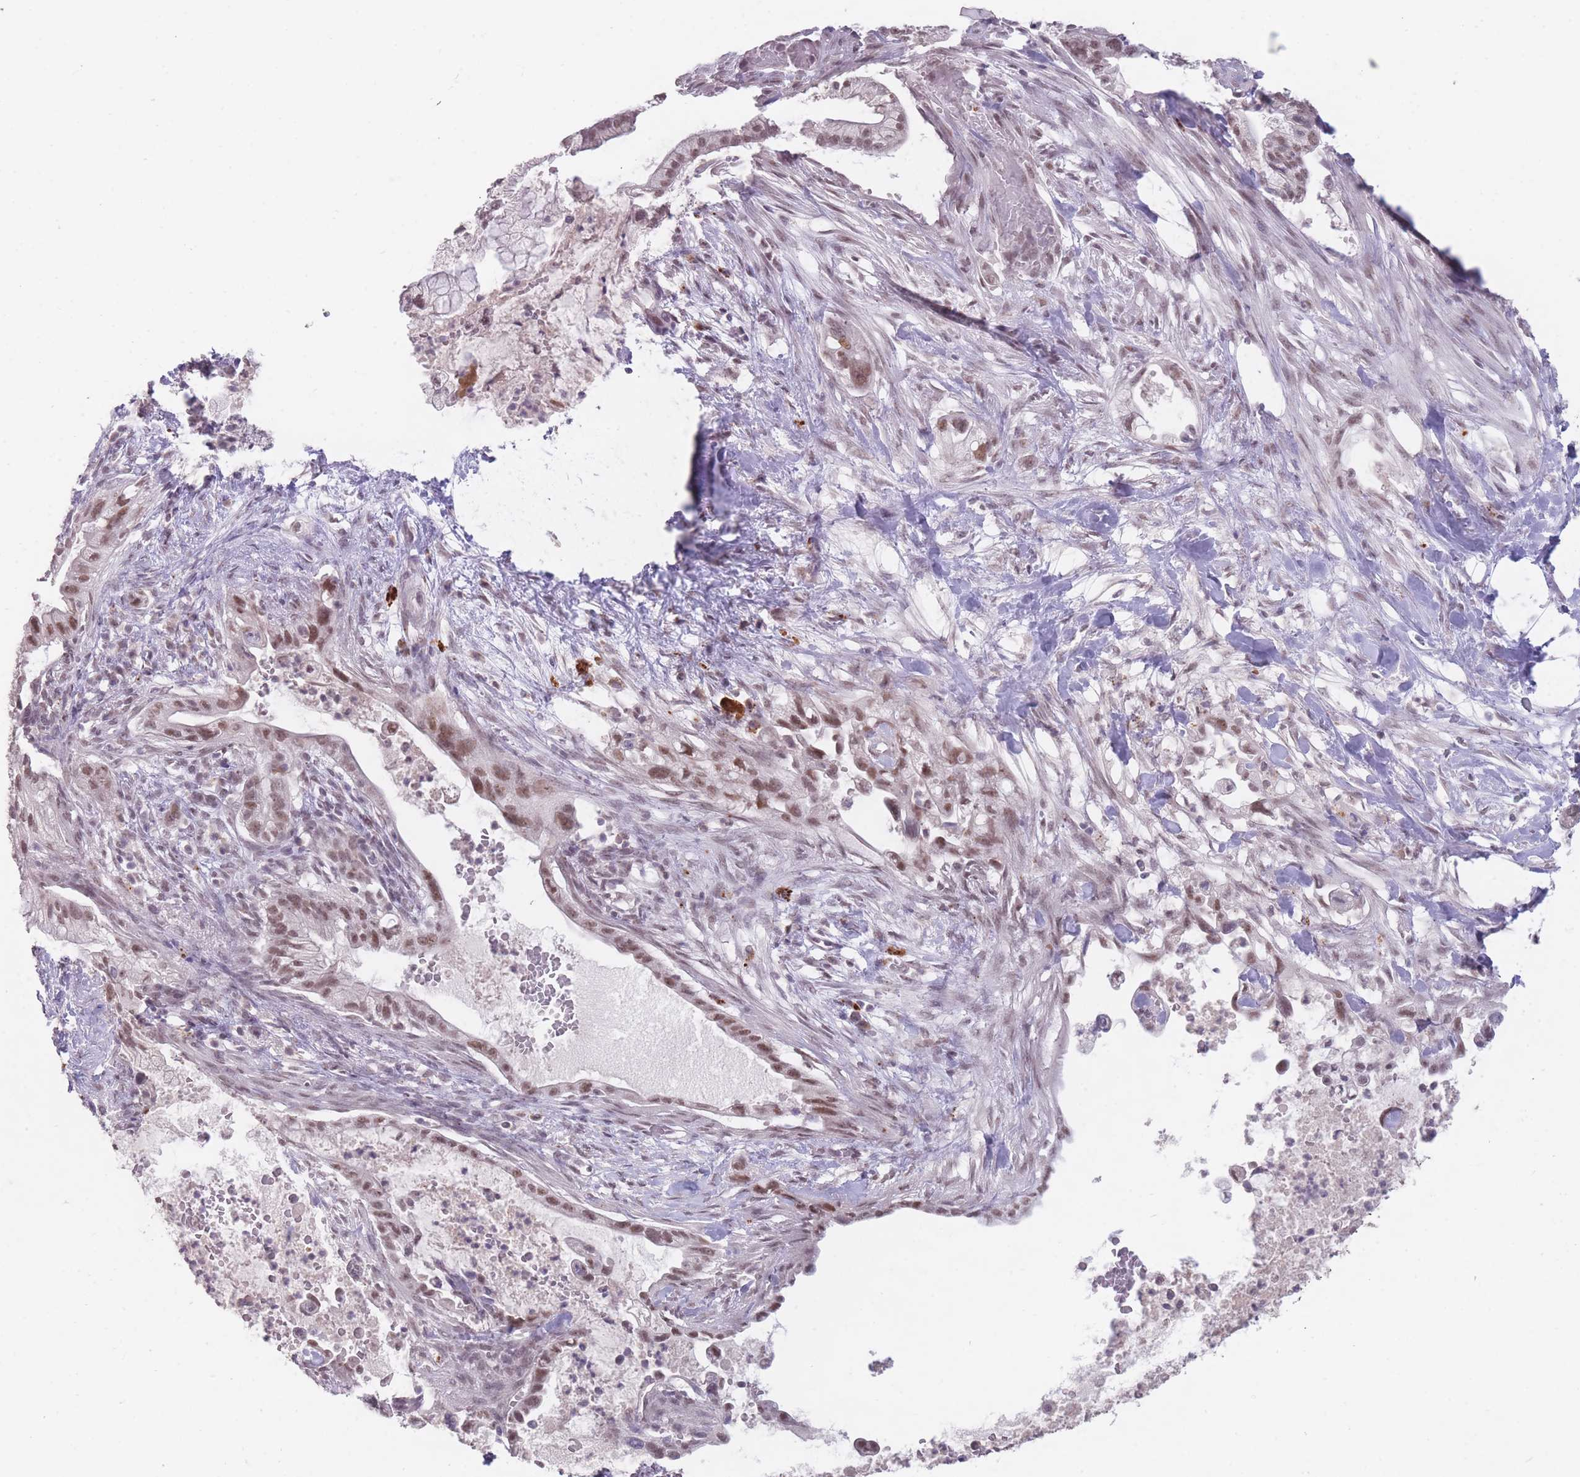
{"staining": {"intensity": "weak", "quantity": ">75%", "location": "nuclear"}, "tissue": "pancreatic cancer", "cell_type": "Tumor cells", "image_type": "cancer", "snomed": [{"axis": "morphology", "description": "Adenocarcinoma, NOS"}, {"axis": "topography", "description": "Pancreas"}], "caption": "Immunohistochemistry (IHC) staining of pancreatic adenocarcinoma, which displays low levels of weak nuclear staining in approximately >75% of tumor cells indicating weak nuclear protein staining. The staining was performed using DAB (3,3'-diaminobenzidine) (brown) for protein detection and nuclei were counterstained in hematoxylin (blue).", "gene": "HNRNPUL1", "patient": {"sex": "male", "age": 44}}